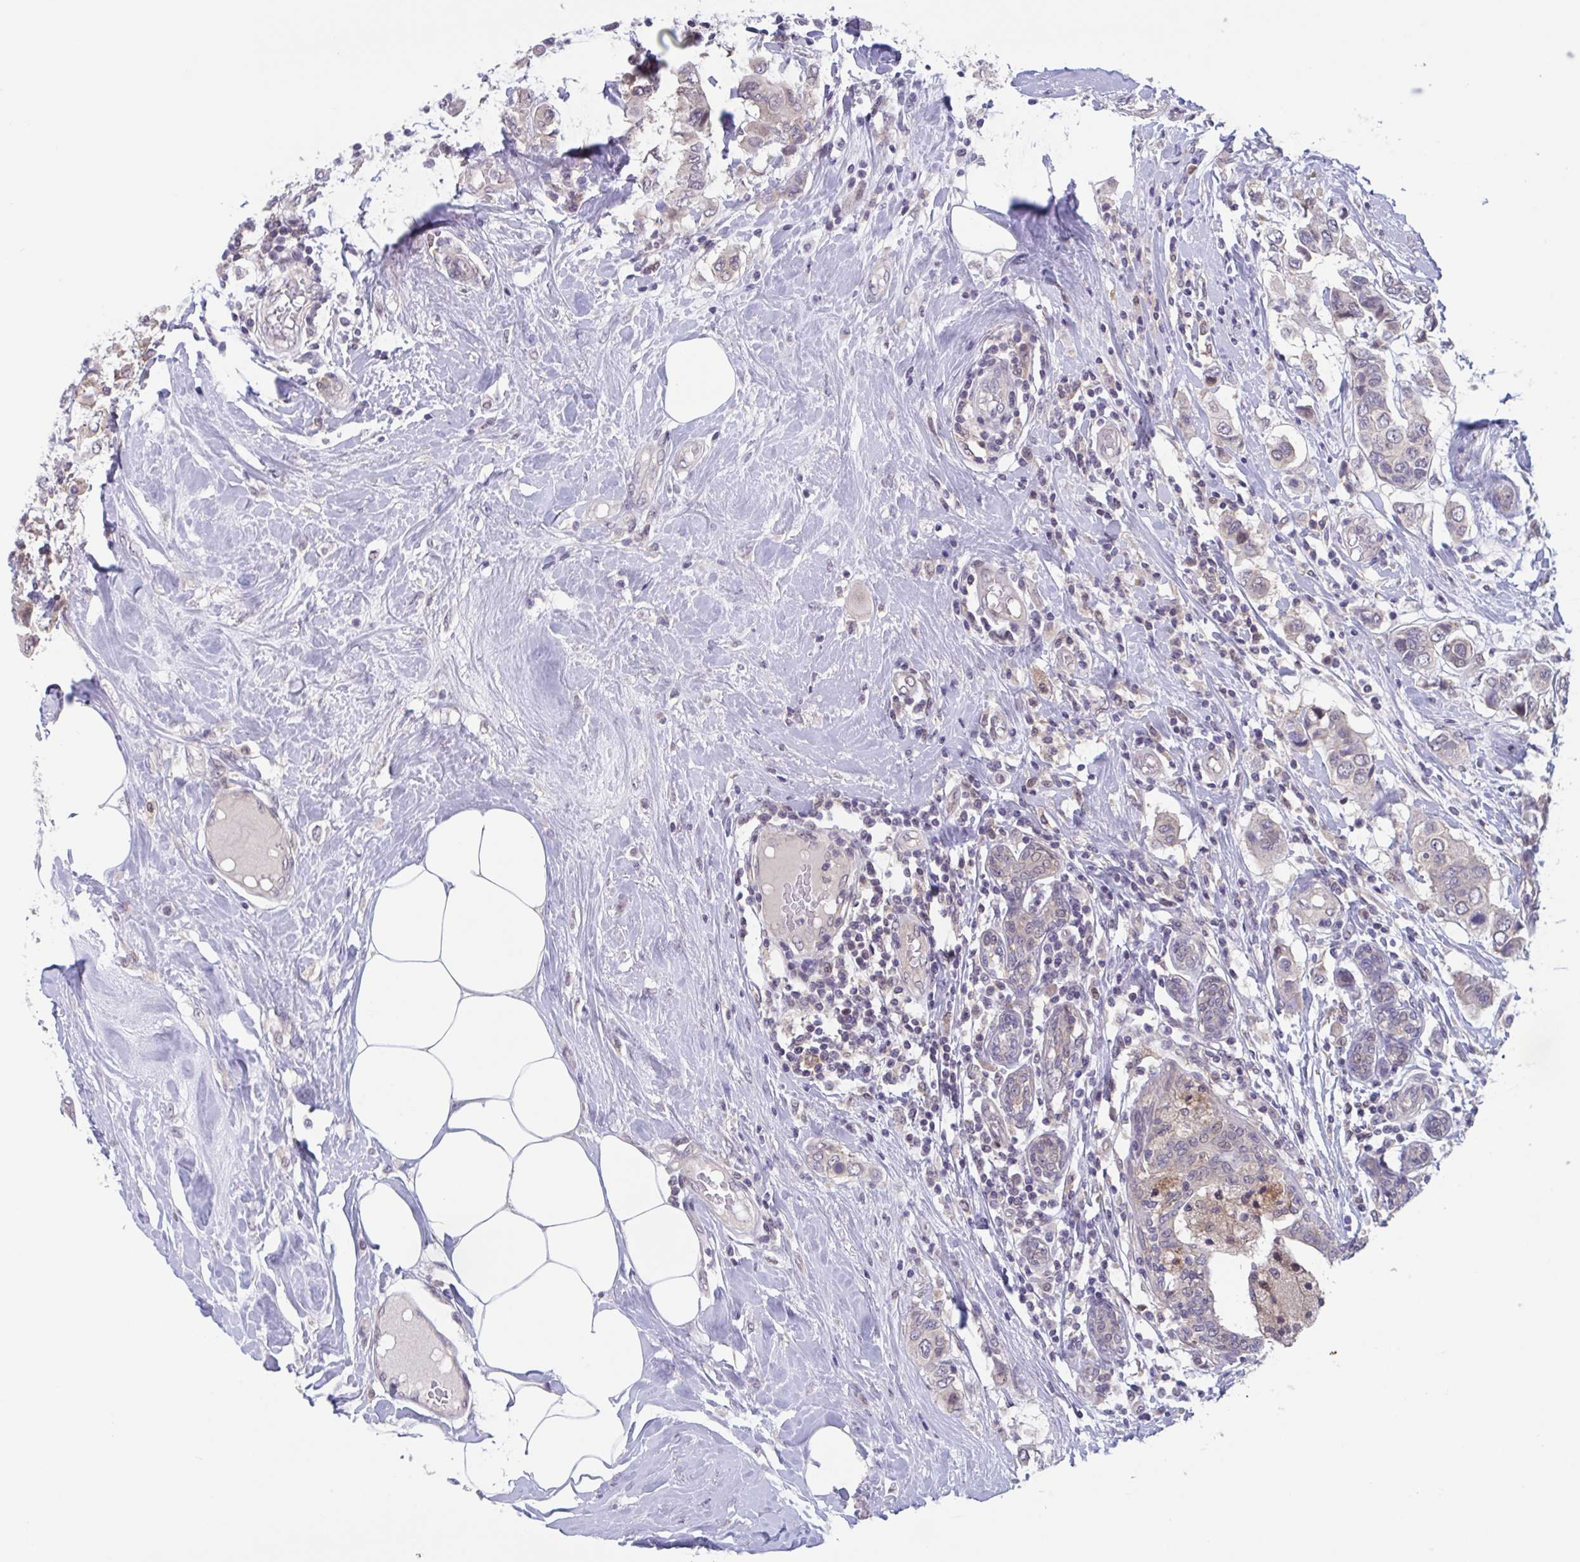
{"staining": {"intensity": "weak", "quantity": "<25%", "location": "cytoplasmic/membranous"}, "tissue": "breast cancer", "cell_type": "Tumor cells", "image_type": "cancer", "snomed": [{"axis": "morphology", "description": "Lobular carcinoma"}, {"axis": "topography", "description": "Breast"}], "caption": "Micrograph shows no significant protein positivity in tumor cells of breast cancer (lobular carcinoma). (DAB (3,3'-diaminobenzidine) immunohistochemistry (IHC) with hematoxylin counter stain).", "gene": "RIOK1", "patient": {"sex": "female", "age": 51}}